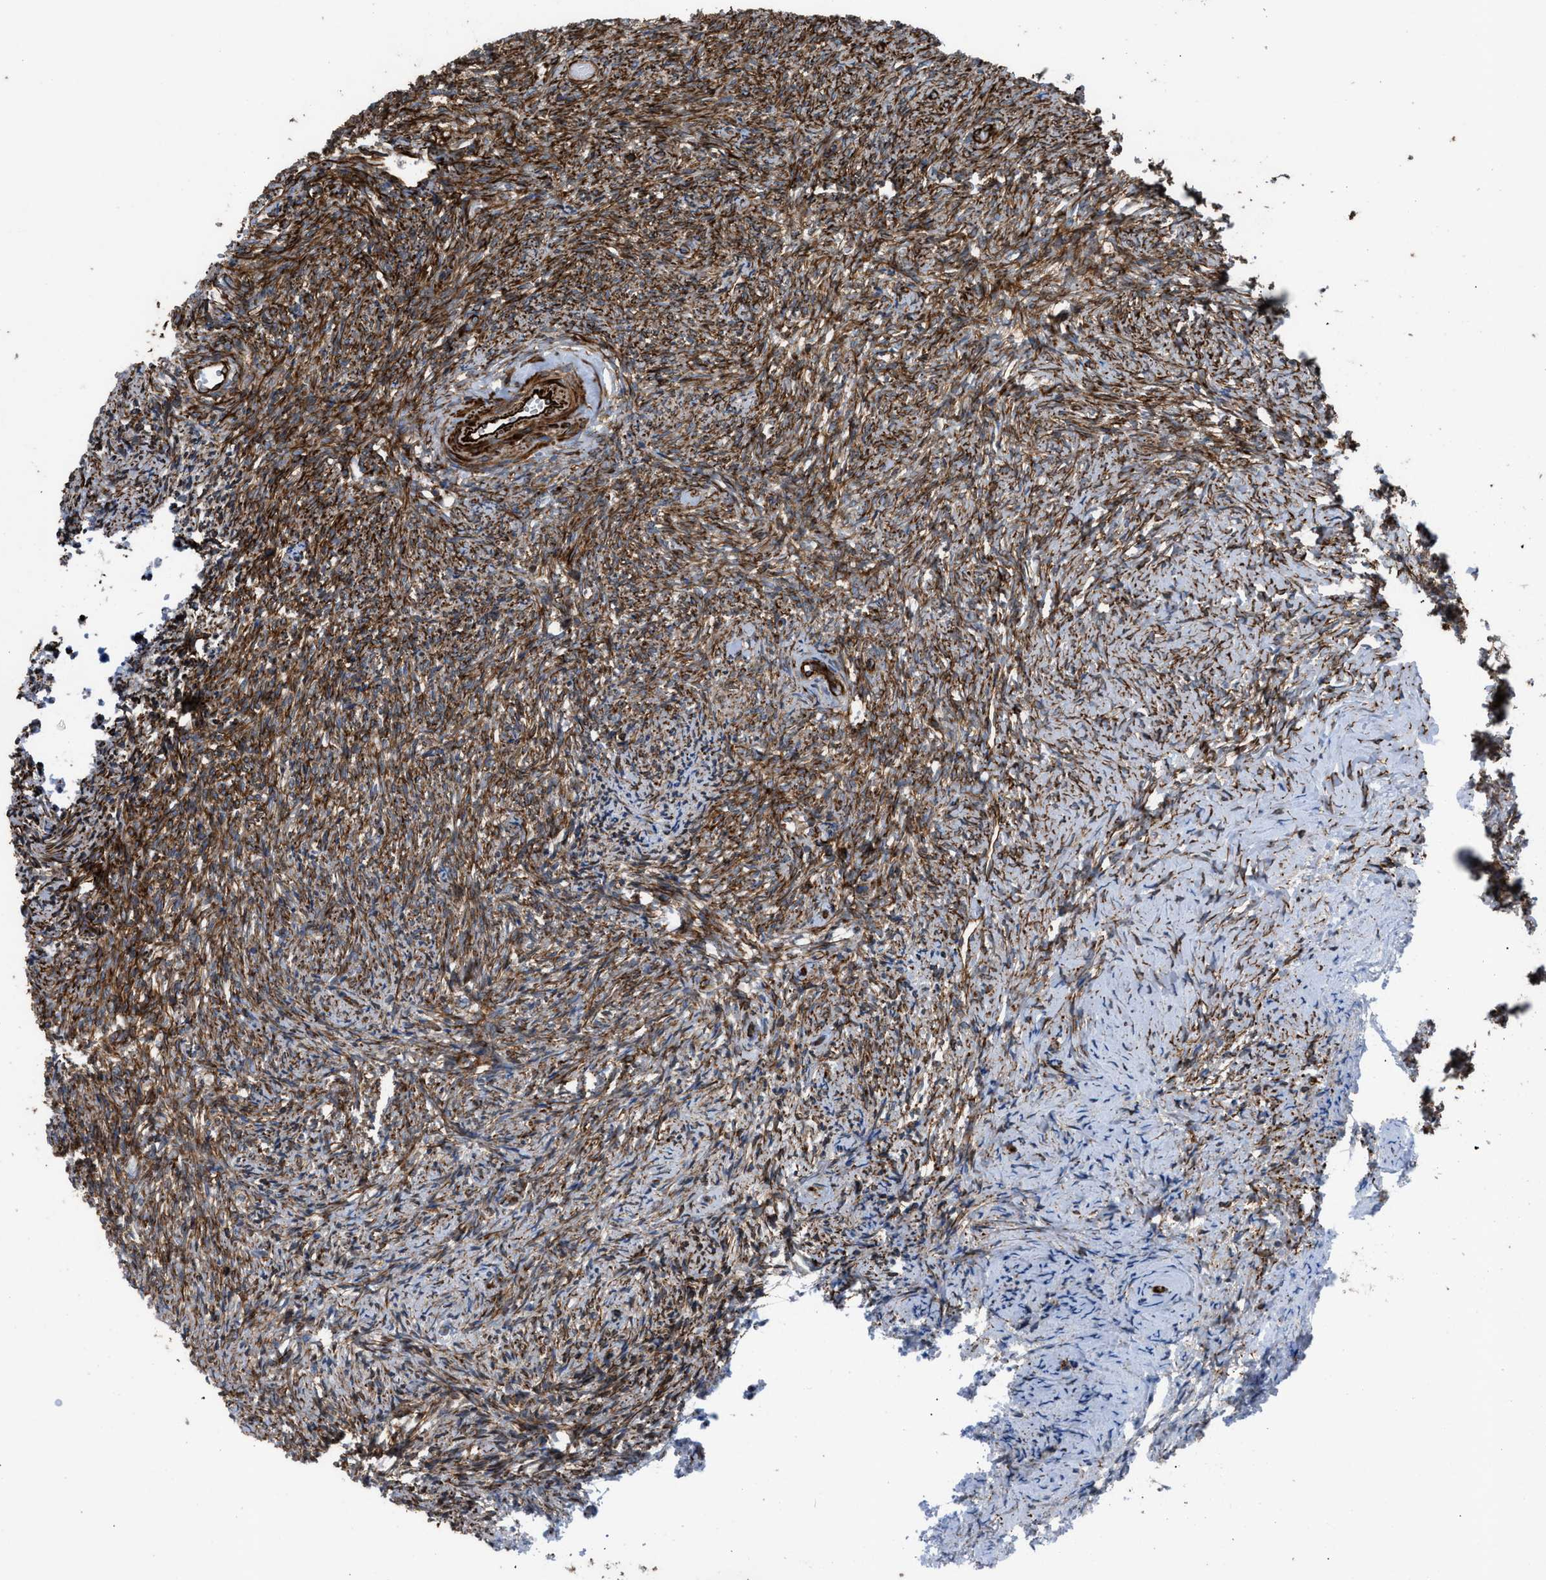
{"staining": {"intensity": "moderate", "quantity": ">75%", "location": "cytoplasmic/membranous"}, "tissue": "ovary", "cell_type": "Ovarian stroma cells", "image_type": "normal", "snomed": [{"axis": "morphology", "description": "Normal tissue, NOS"}, {"axis": "topography", "description": "Ovary"}], "caption": "Brown immunohistochemical staining in unremarkable human ovary shows moderate cytoplasmic/membranous expression in about >75% of ovarian stroma cells.", "gene": "PTPRE", "patient": {"sex": "female", "age": 41}}